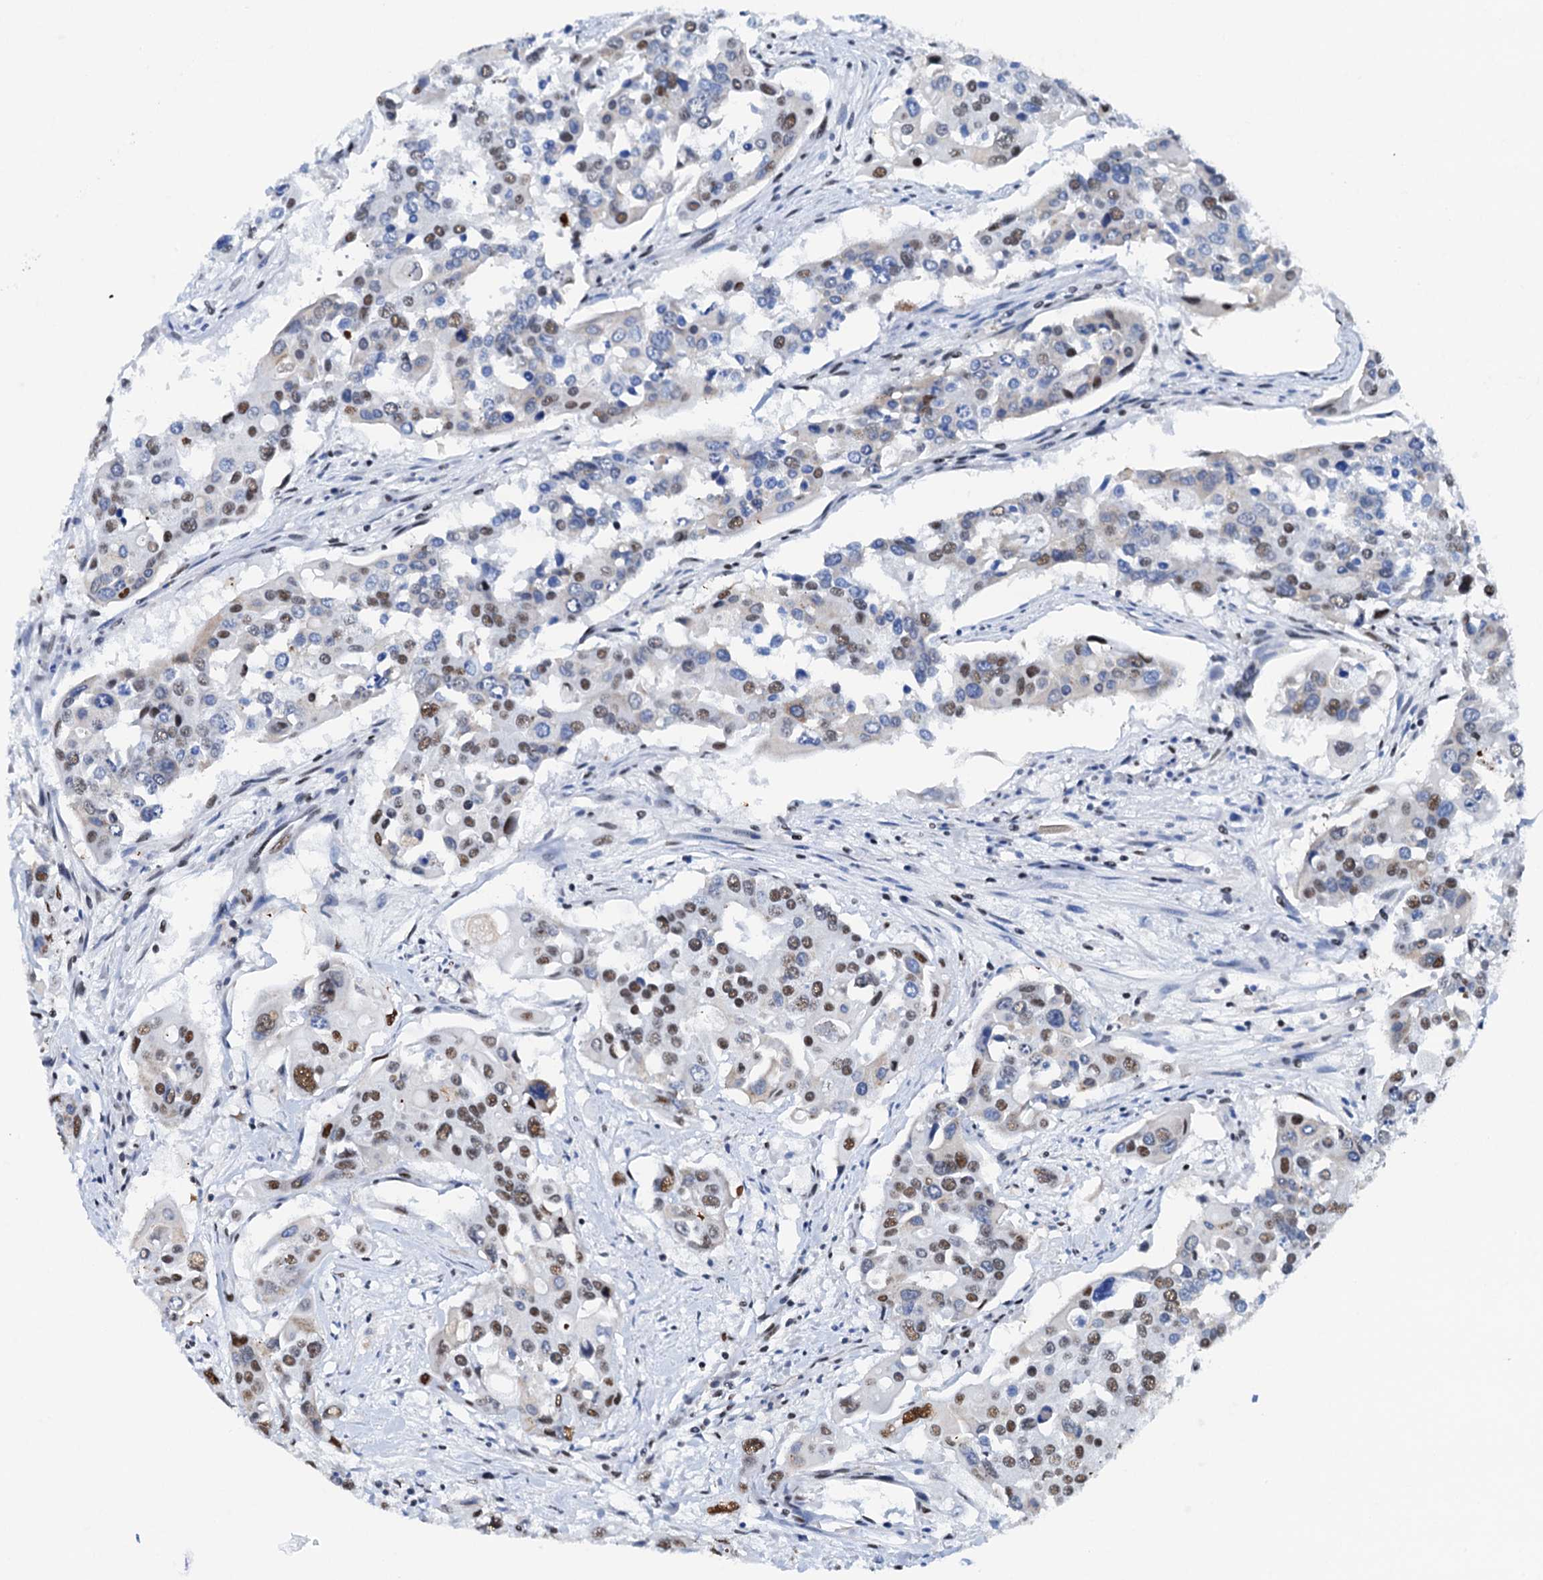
{"staining": {"intensity": "moderate", "quantity": "25%-75%", "location": "nuclear"}, "tissue": "colorectal cancer", "cell_type": "Tumor cells", "image_type": "cancer", "snomed": [{"axis": "morphology", "description": "Adenocarcinoma, NOS"}, {"axis": "topography", "description": "Colon"}], "caption": "Immunohistochemical staining of colorectal adenocarcinoma shows medium levels of moderate nuclear protein positivity in about 25%-75% of tumor cells.", "gene": "SLTM", "patient": {"sex": "male", "age": 77}}